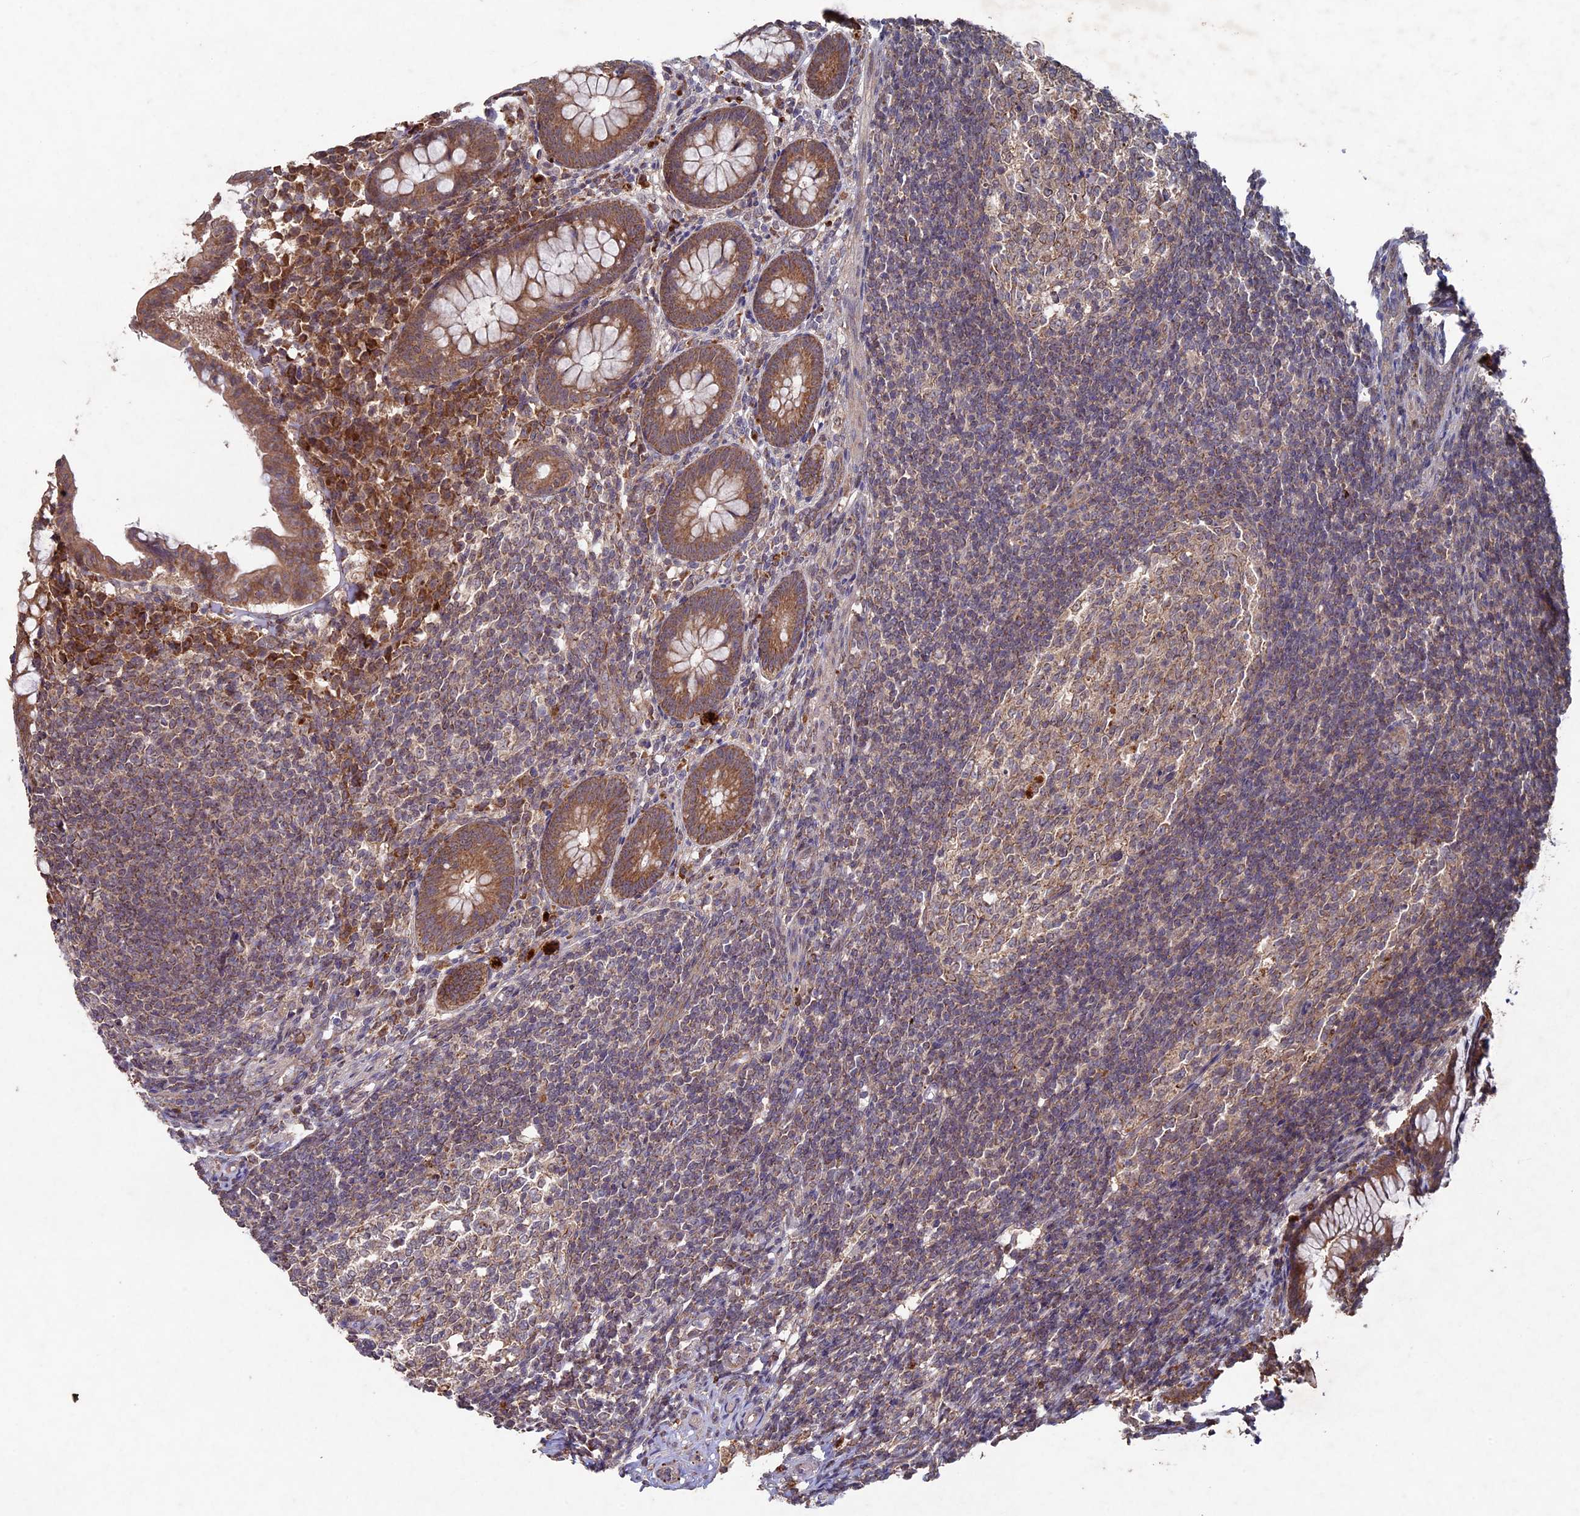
{"staining": {"intensity": "moderate", "quantity": ">75%", "location": "cytoplasmic/membranous"}, "tissue": "appendix", "cell_type": "Glandular cells", "image_type": "normal", "snomed": [{"axis": "morphology", "description": "Normal tissue, NOS"}, {"axis": "topography", "description": "Appendix"}], "caption": "High-power microscopy captured an IHC micrograph of normal appendix, revealing moderate cytoplasmic/membranous expression in about >75% of glandular cells.", "gene": "RCCD1", "patient": {"sex": "female", "age": 33}}